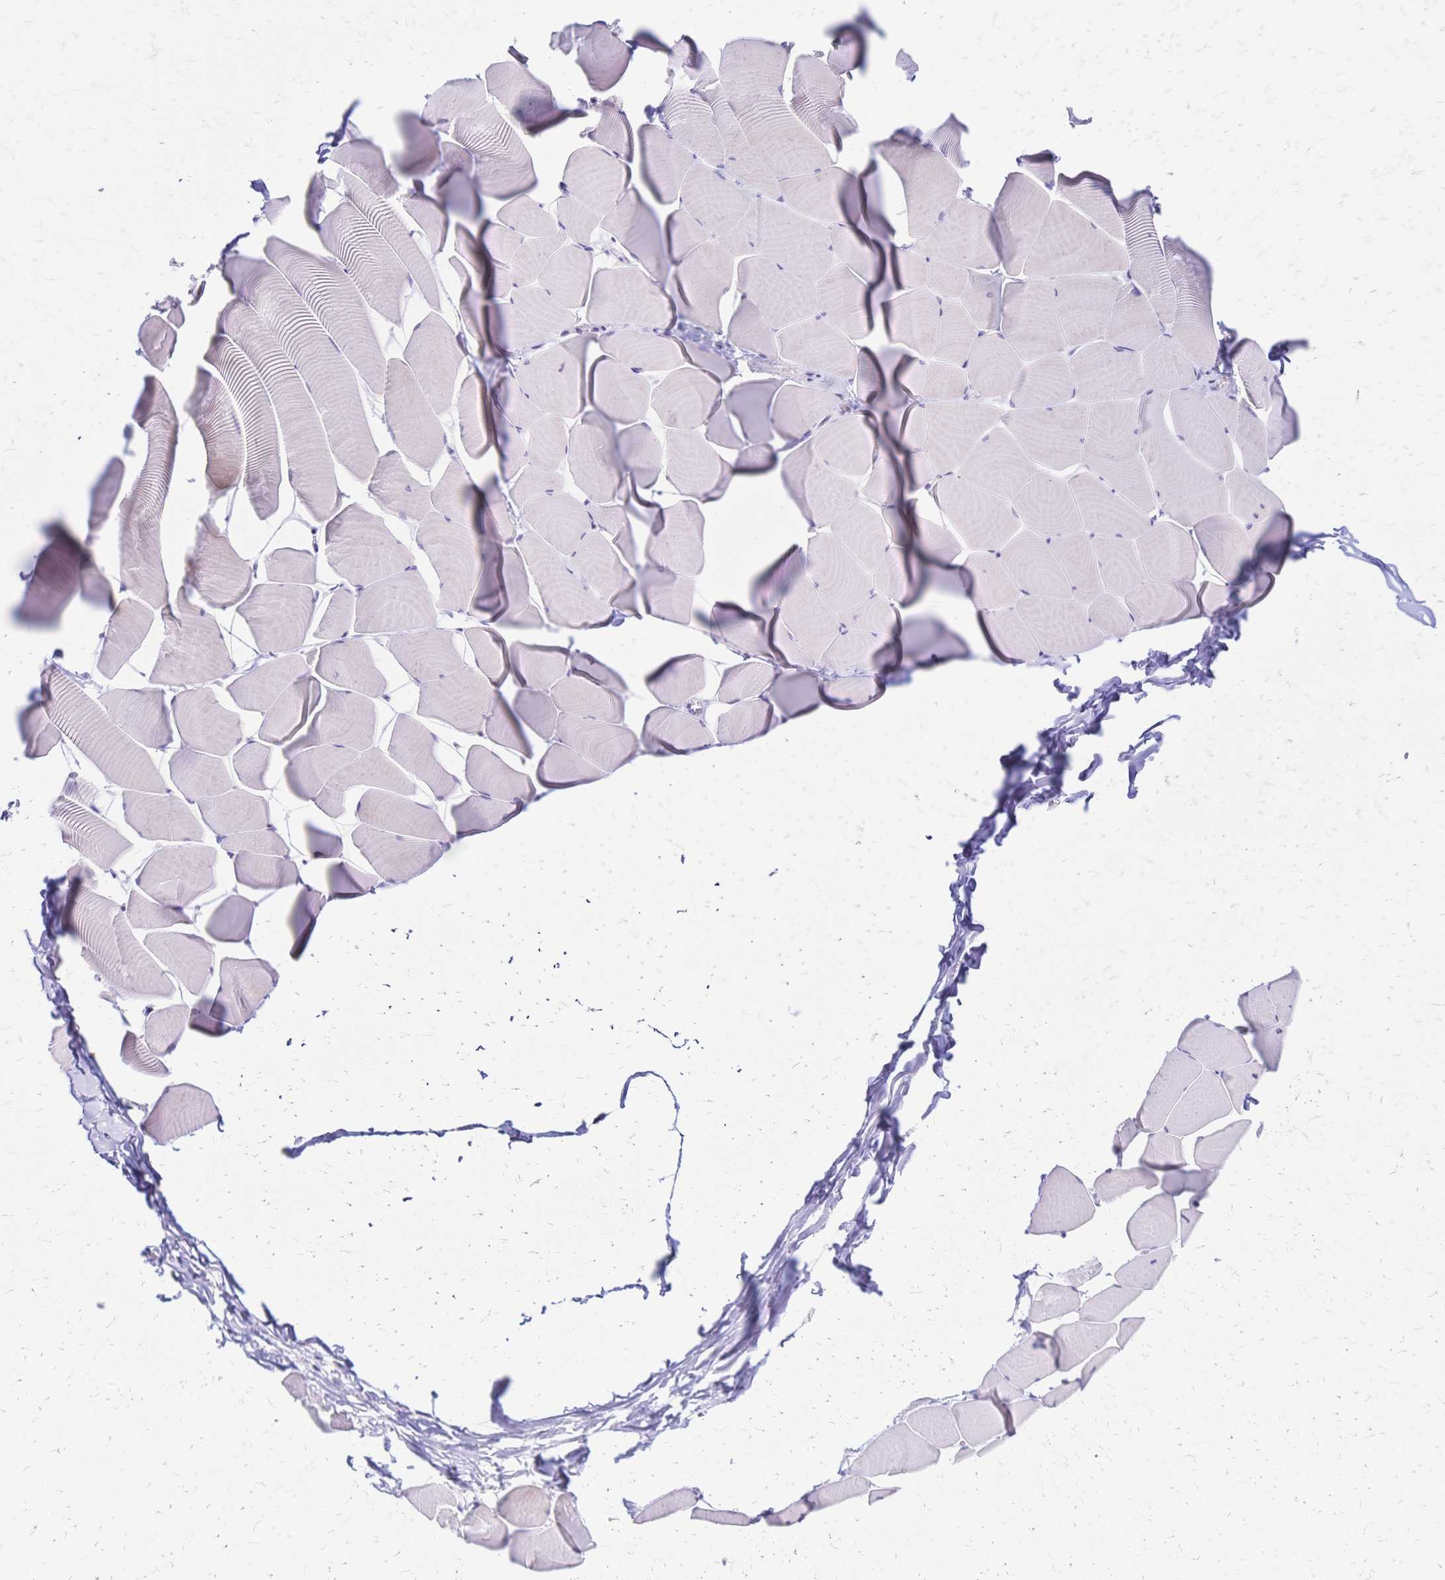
{"staining": {"intensity": "negative", "quantity": "none", "location": "none"}, "tissue": "skeletal muscle", "cell_type": "Myocytes", "image_type": "normal", "snomed": [{"axis": "morphology", "description": "Normal tissue, NOS"}, {"axis": "topography", "description": "Skeletal muscle"}], "caption": "Micrograph shows no protein expression in myocytes of unremarkable skeletal muscle. Brightfield microscopy of immunohistochemistry (IHC) stained with DAB (3,3'-diaminobenzidine) (brown) and hematoxylin (blue), captured at high magnification.", "gene": "GRB7", "patient": {"sex": "male", "age": 25}}